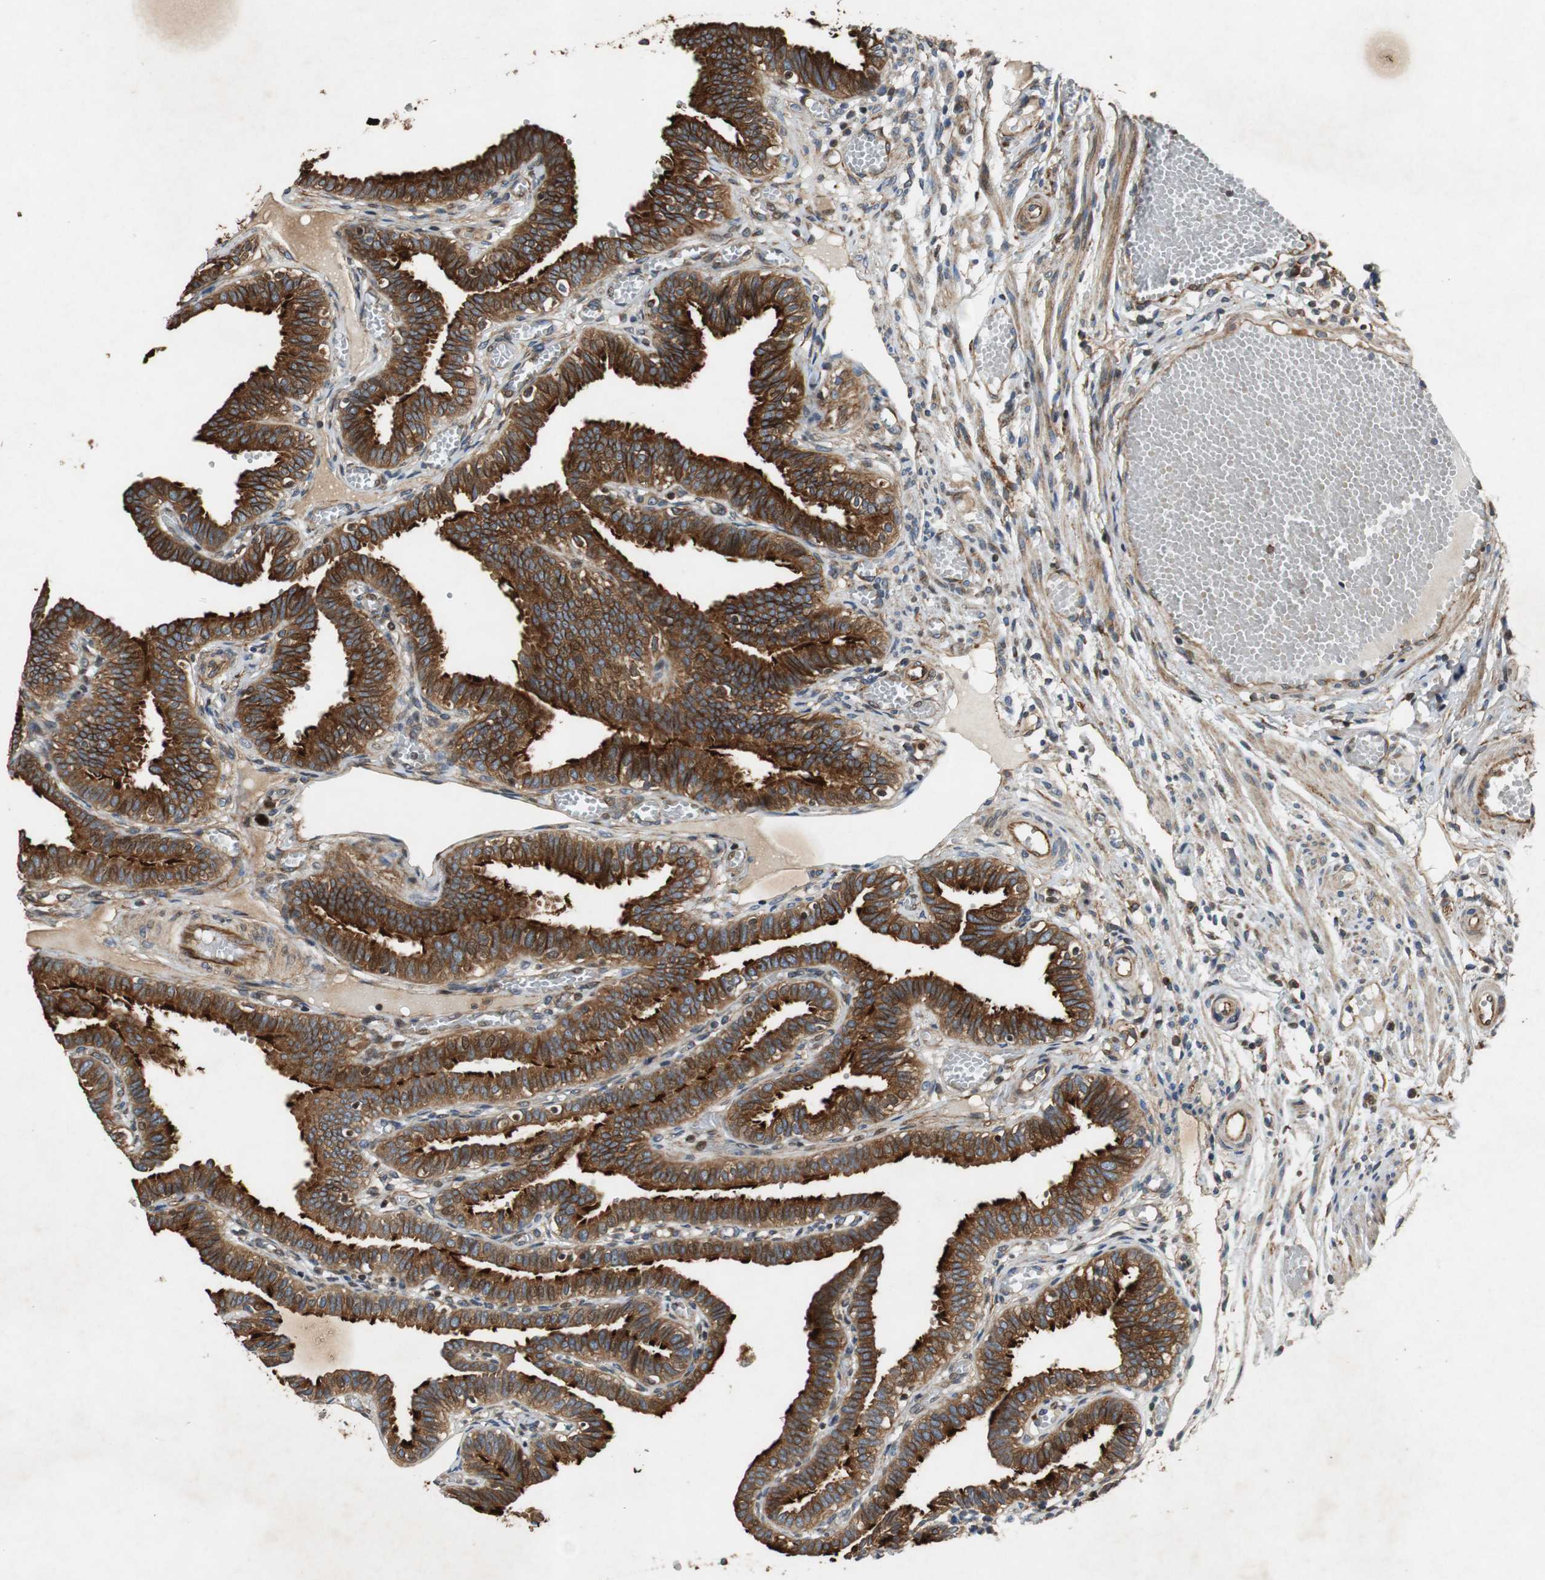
{"staining": {"intensity": "strong", "quantity": ">75%", "location": "cytoplasmic/membranous"}, "tissue": "fallopian tube", "cell_type": "Glandular cells", "image_type": "normal", "snomed": [{"axis": "morphology", "description": "Normal tissue, NOS"}, {"axis": "topography", "description": "Fallopian tube"}], "caption": "Fallopian tube stained for a protein (brown) reveals strong cytoplasmic/membranous positive staining in about >75% of glandular cells.", "gene": "TUBA4A", "patient": {"sex": "female", "age": 29}}